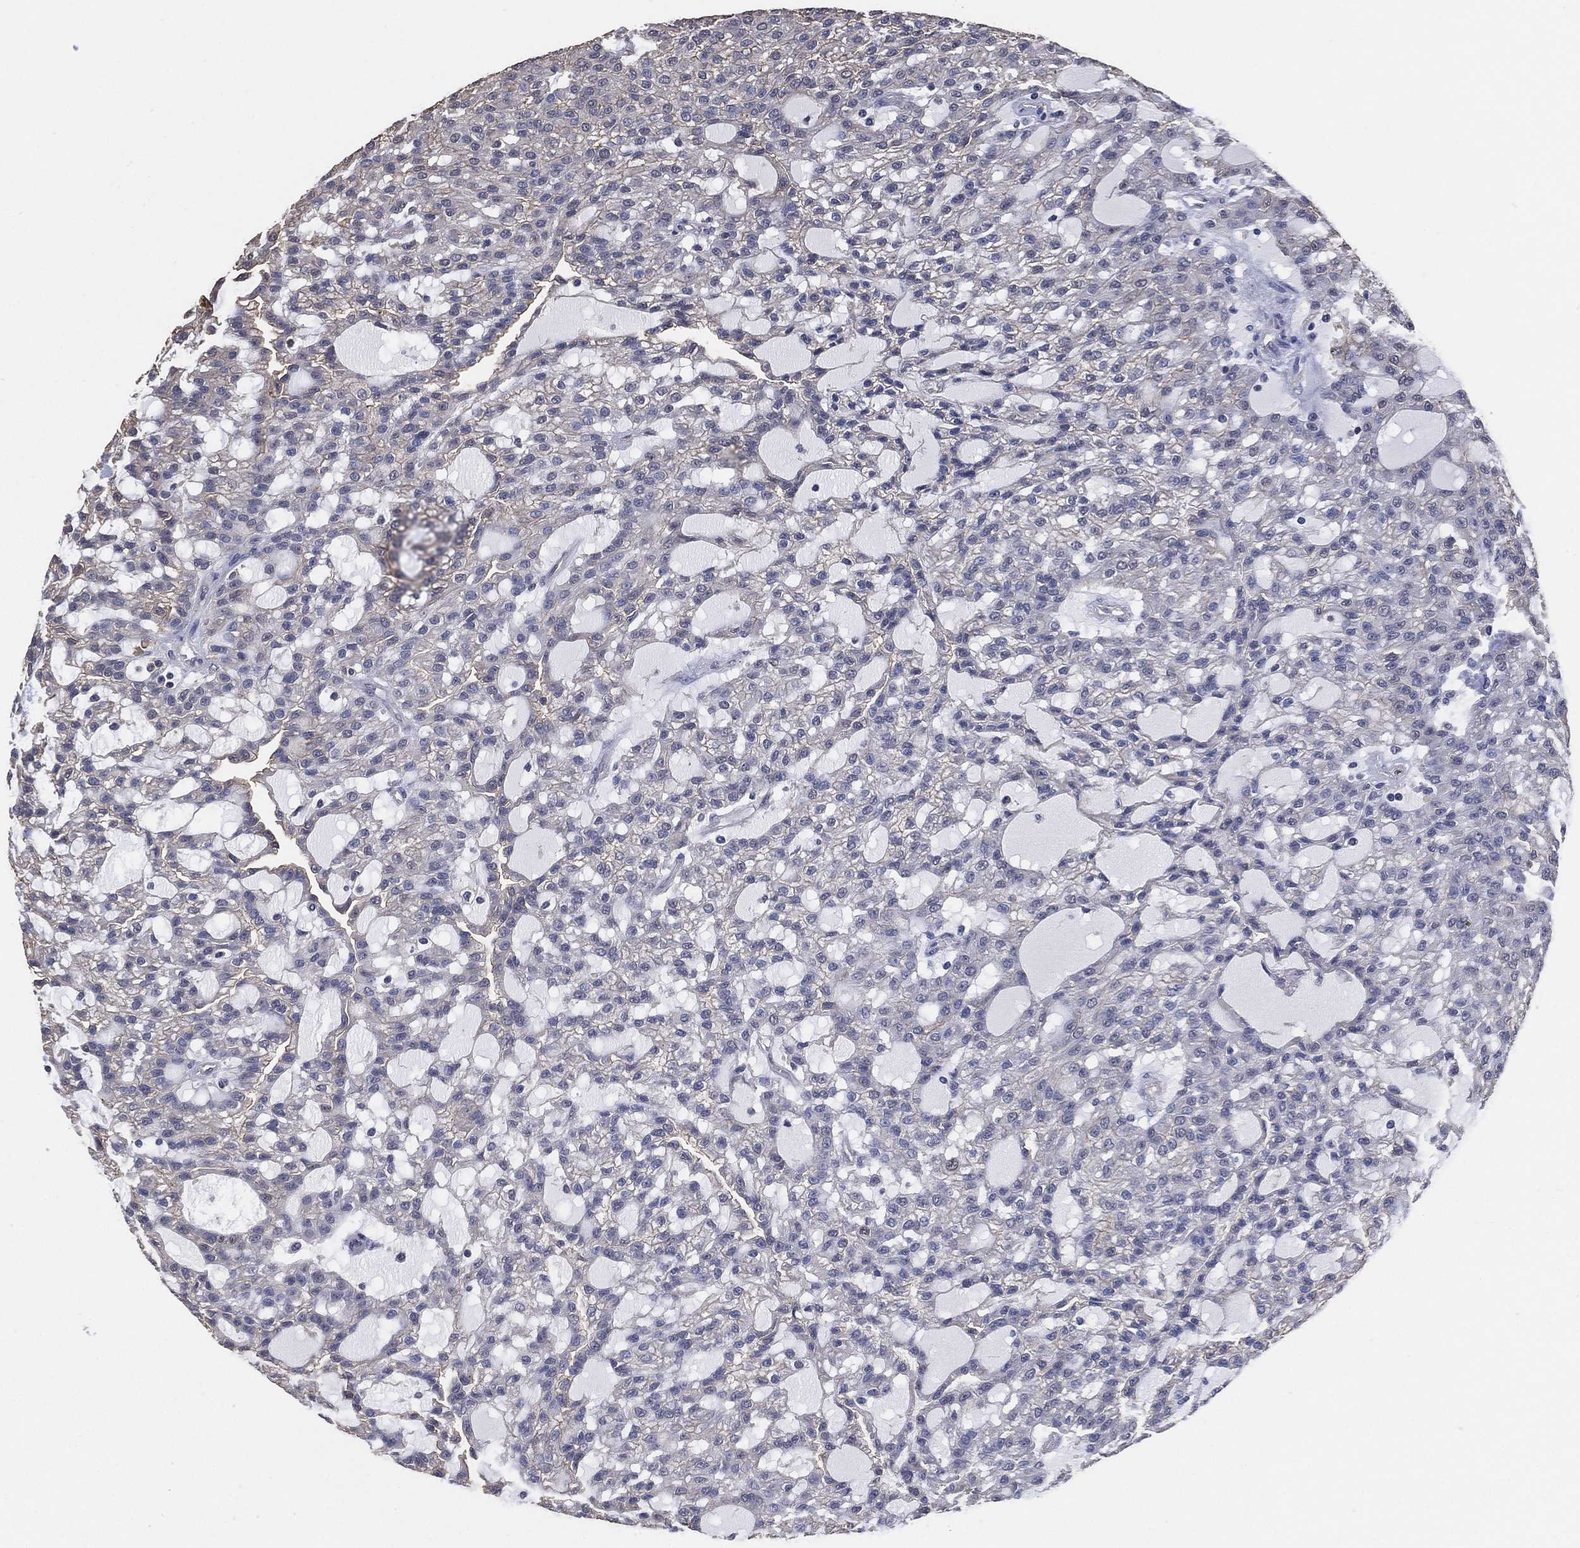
{"staining": {"intensity": "negative", "quantity": "none", "location": "none"}, "tissue": "renal cancer", "cell_type": "Tumor cells", "image_type": "cancer", "snomed": [{"axis": "morphology", "description": "Adenocarcinoma, NOS"}, {"axis": "topography", "description": "Kidney"}], "caption": "Tumor cells show no significant protein staining in renal adenocarcinoma.", "gene": "KLK5", "patient": {"sex": "male", "age": 63}}